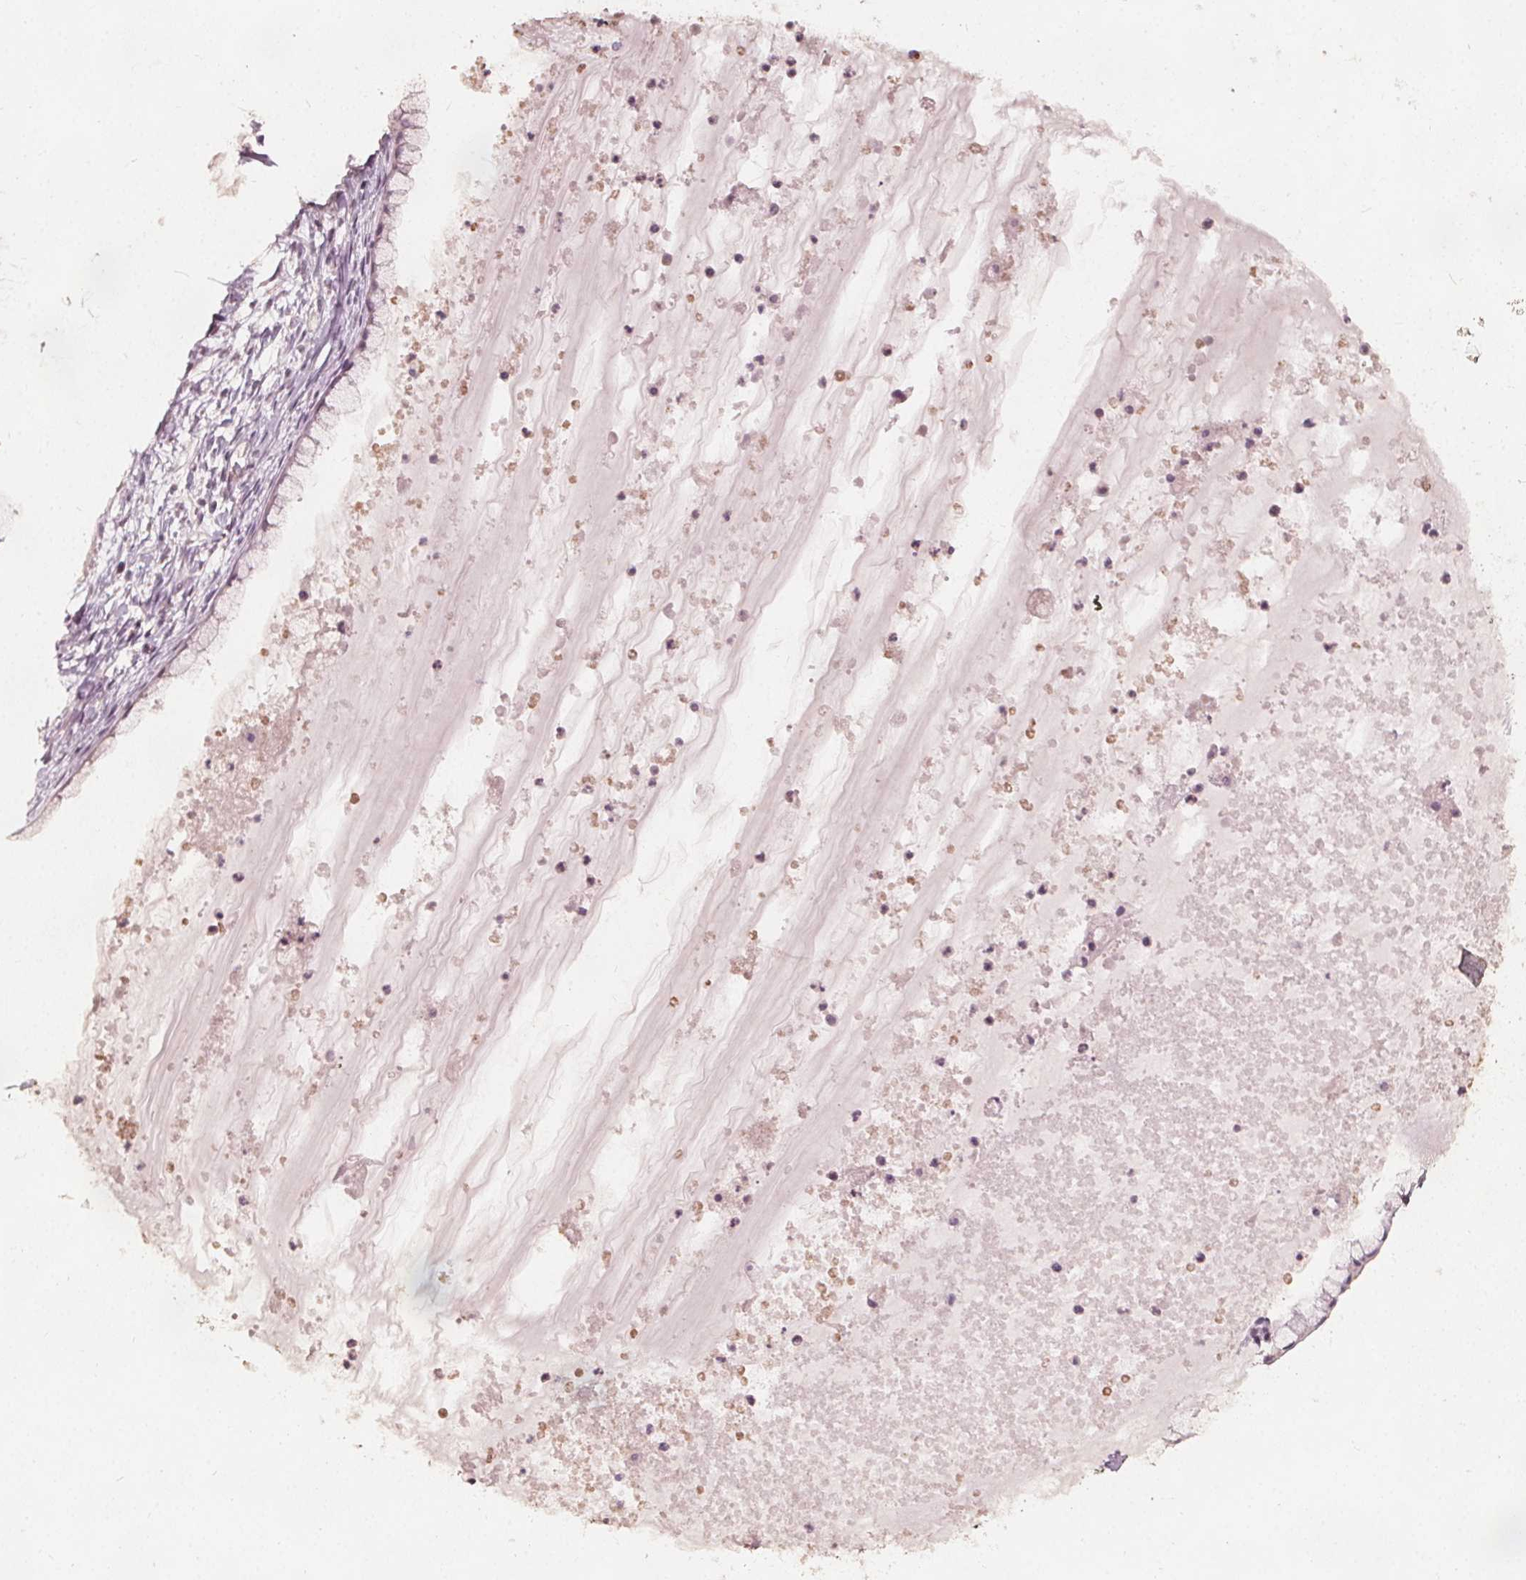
{"staining": {"intensity": "negative", "quantity": "none", "location": "none"}, "tissue": "ovarian cancer", "cell_type": "Tumor cells", "image_type": "cancer", "snomed": [{"axis": "morphology", "description": "Cystadenocarcinoma, mucinous, NOS"}, {"axis": "topography", "description": "Ovary"}], "caption": "Immunohistochemistry (IHC) micrograph of human mucinous cystadenocarcinoma (ovarian) stained for a protein (brown), which displays no positivity in tumor cells.", "gene": "NPC1L1", "patient": {"sex": "female", "age": 41}}